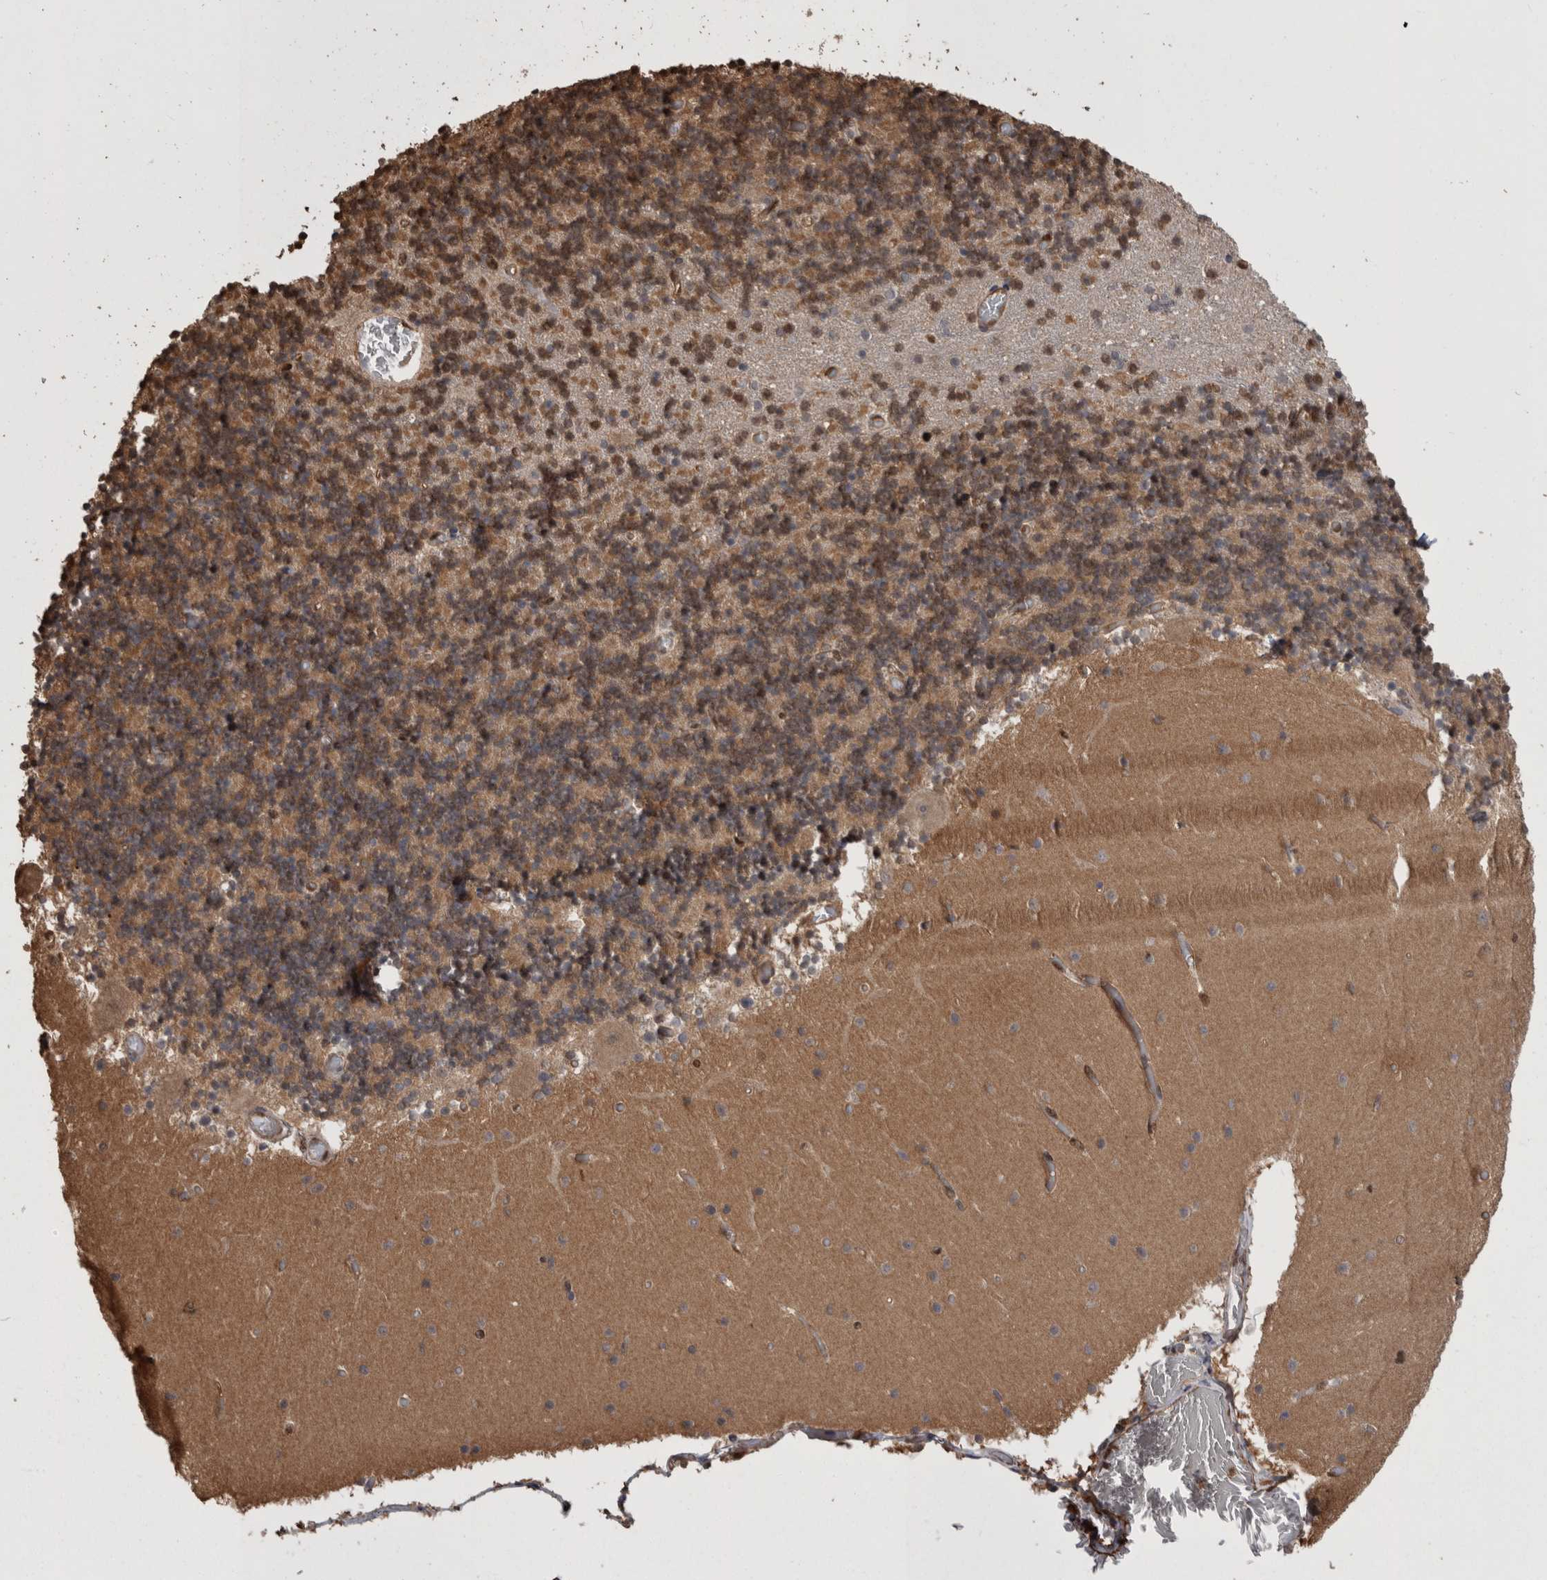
{"staining": {"intensity": "weak", "quantity": "25%-75%", "location": "cytoplasmic/membranous,nuclear"}, "tissue": "cerebellum", "cell_type": "Cells in granular layer", "image_type": "normal", "snomed": [{"axis": "morphology", "description": "Normal tissue, NOS"}, {"axis": "topography", "description": "Cerebellum"}], "caption": "Cerebellum stained with DAB (3,3'-diaminobenzidine) IHC demonstrates low levels of weak cytoplasmic/membranous,nuclear expression in approximately 25%-75% of cells in granular layer.", "gene": "LXN", "patient": {"sex": "female", "age": 28}}